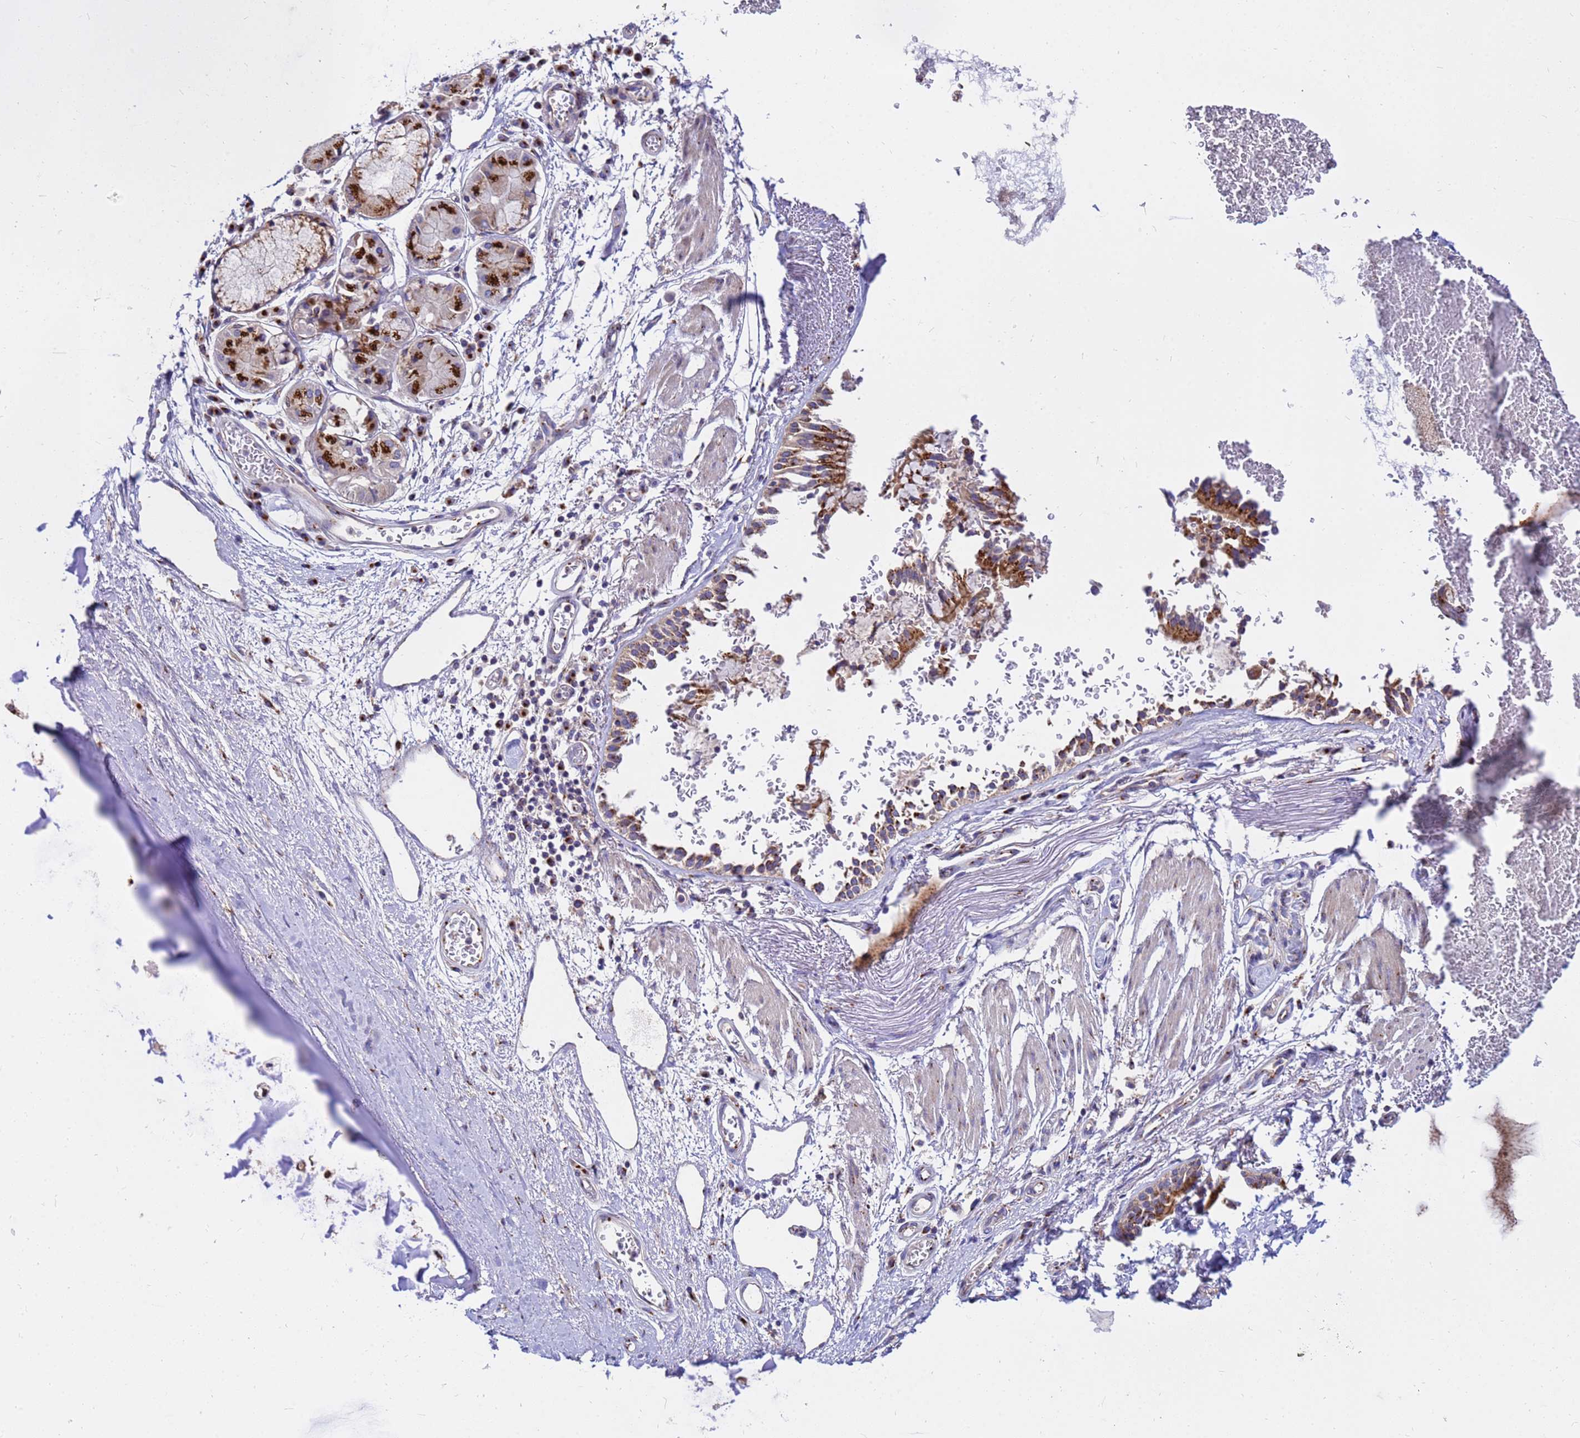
{"staining": {"intensity": "negative", "quantity": "none", "location": "none"}, "tissue": "adipose tissue", "cell_type": "Adipocytes", "image_type": "normal", "snomed": [{"axis": "morphology", "description": "Normal tissue, NOS"}, {"axis": "topography", "description": "Cartilage tissue"}], "caption": "A high-resolution photomicrograph shows immunohistochemistry (IHC) staining of normal adipose tissue, which demonstrates no significant staining in adipocytes. The staining was performed using DAB (3,3'-diaminobenzidine) to visualize the protein expression in brown, while the nuclei were stained in blue with hematoxylin (Magnification: 20x).", "gene": "HPS3", "patient": {"sex": "male", "age": 73}}